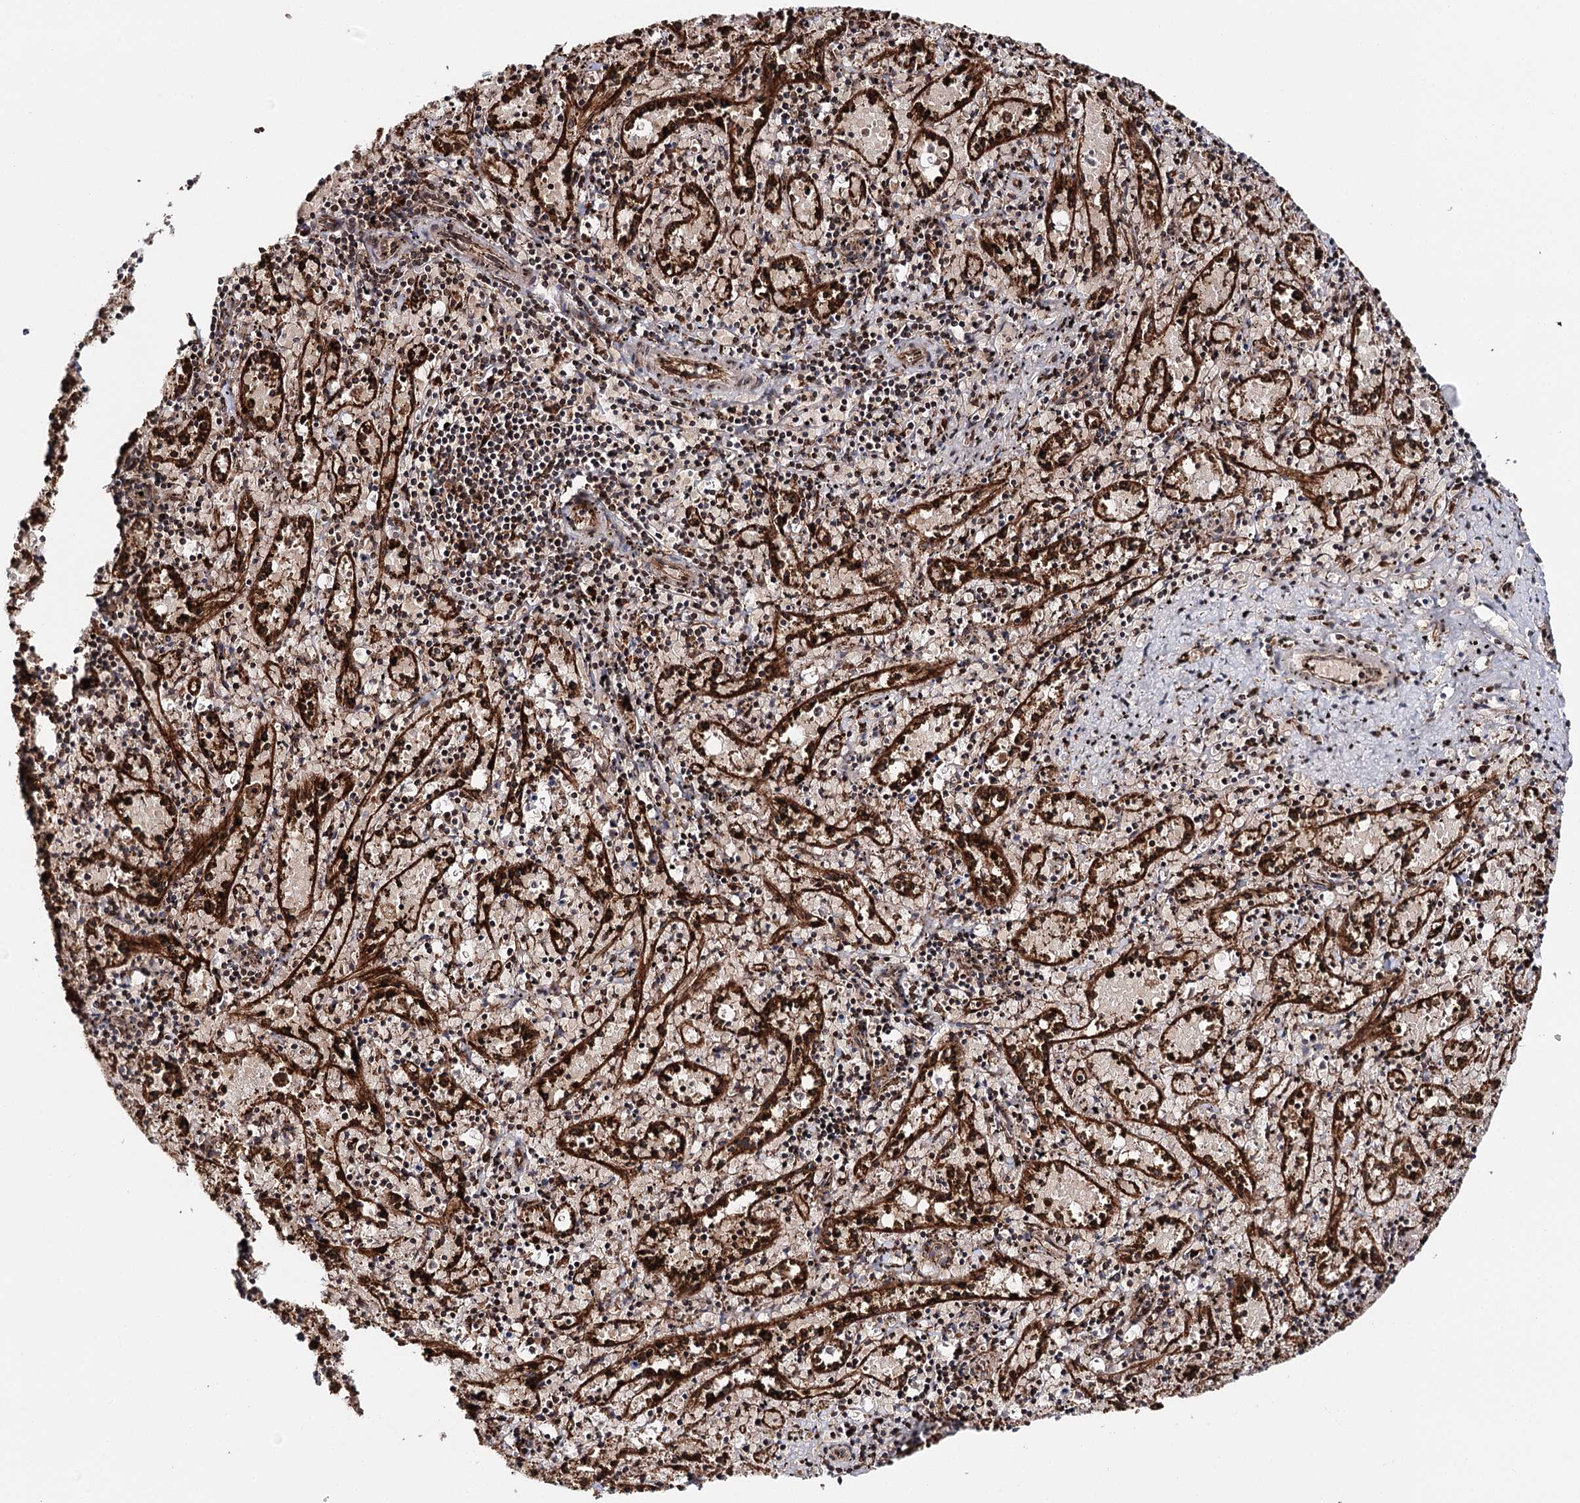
{"staining": {"intensity": "weak", "quantity": "25%-75%", "location": "cytoplasmic/membranous"}, "tissue": "spleen", "cell_type": "Cells in red pulp", "image_type": "normal", "snomed": [{"axis": "morphology", "description": "Normal tissue, NOS"}, {"axis": "topography", "description": "Spleen"}], "caption": "Weak cytoplasmic/membranous expression is identified in approximately 25%-75% of cells in red pulp in unremarkable spleen.", "gene": "MKNK1", "patient": {"sex": "male", "age": 11}}